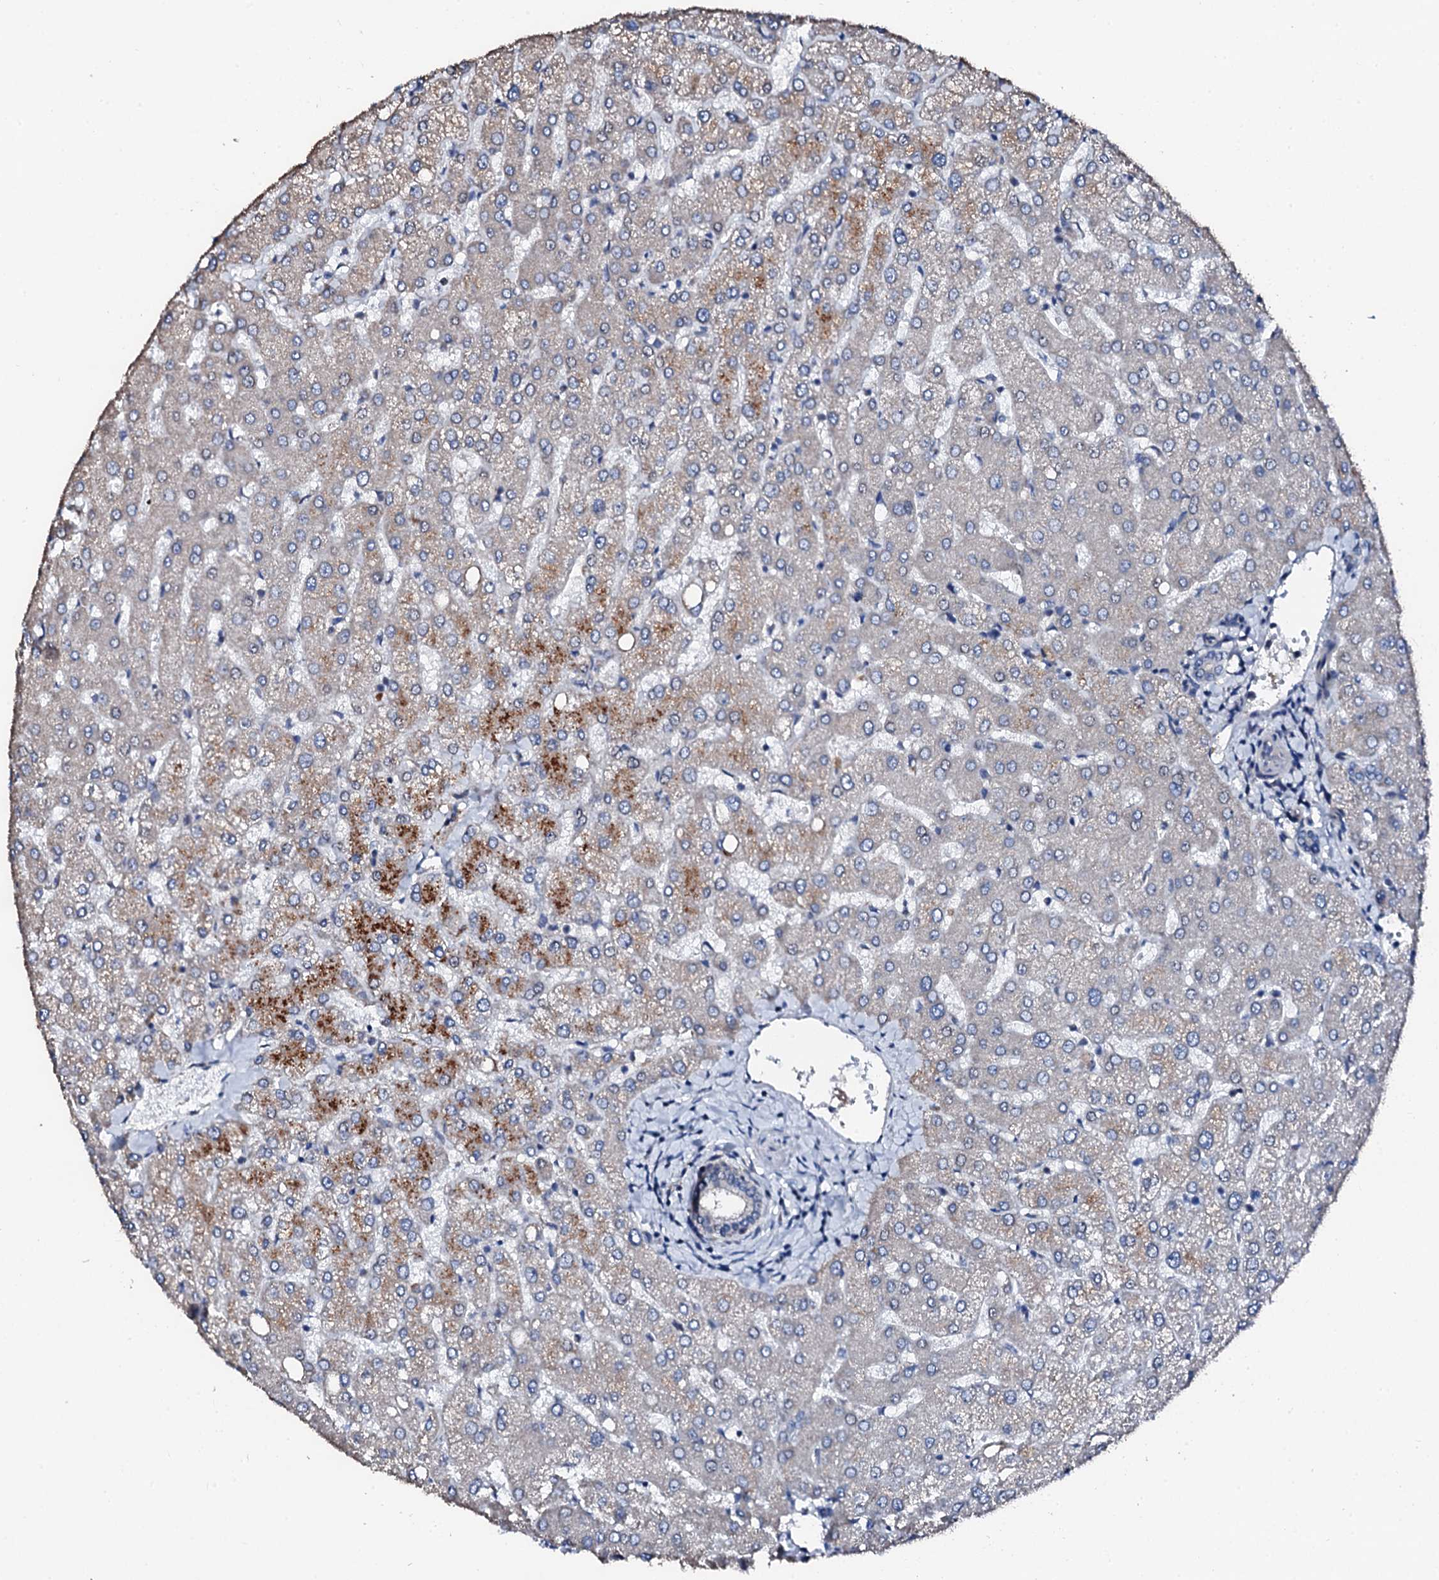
{"staining": {"intensity": "negative", "quantity": "none", "location": "none"}, "tissue": "liver", "cell_type": "Cholangiocytes", "image_type": "normal", "snomed": [{"axis": "morphology", "description": "Normal tissue, NOS"}, {"axis": "topography", "description": "Liver"}], "caption": "DAB (3,3'-diaminobenzidine) immunohistochemical staining of unremarkable liver shows no significant expression in cholangiocytes.", "gene": "TRAFD1", "patient": {"sex": "female", "age": 54}}